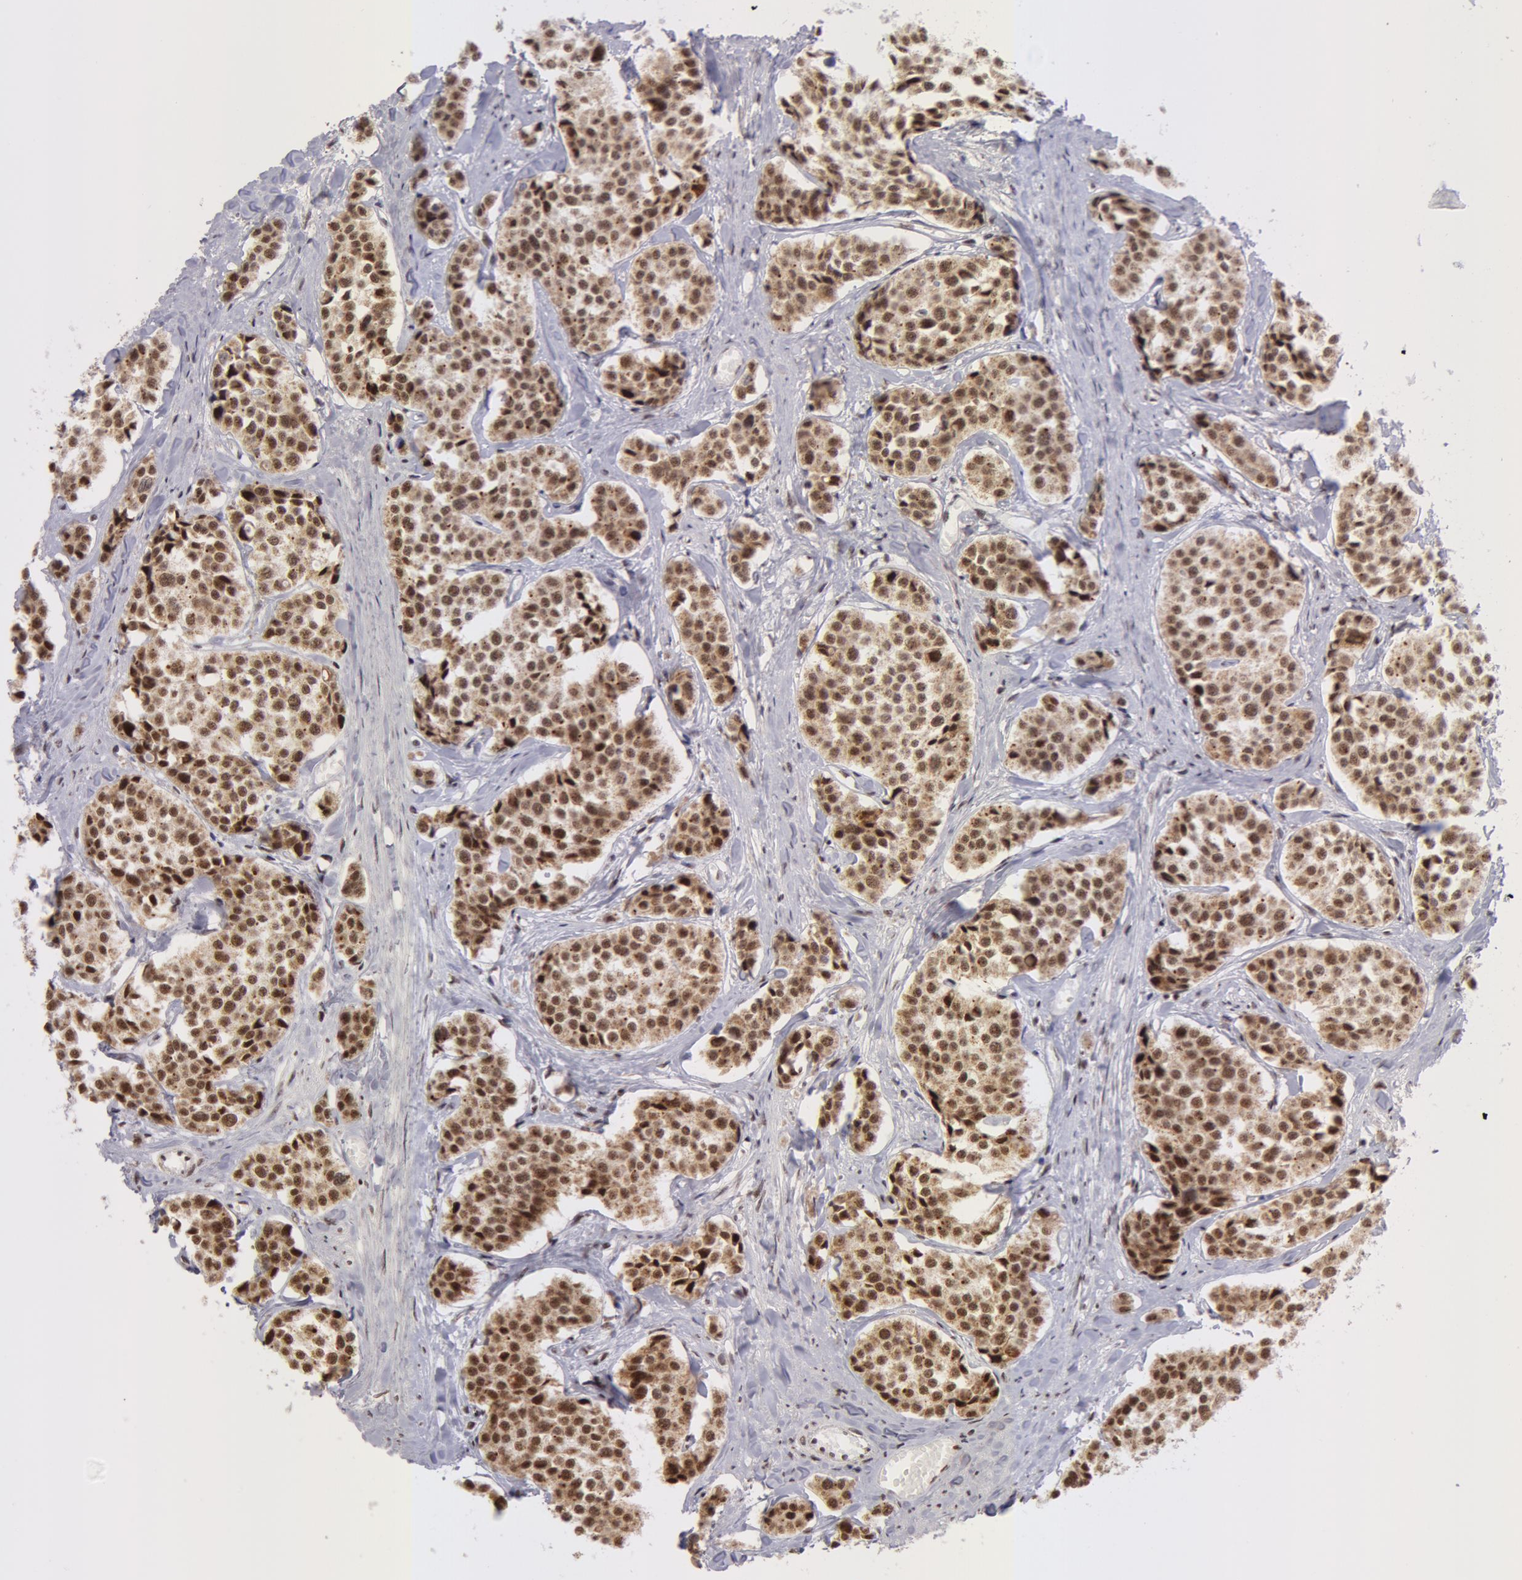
{"staining": {"intensity": "moderate", "quantity": ">75%", "location": "cytoplasmic/membranous,nuclear"}, "tissue": "carcinoid", "cell_type": "Tumor cells", "image_type": "cancer", "snomed": [{"axis": "morphology", "description": "Carcinoid, malignant, NOS"}, {"axis": "topography", "description": "Small intestine"}], "caption": "Immunohistochemistry (IHC) of malignant carcinoid exhibits medium levels of moderate cytoplasmic/membranous and nuclear expression in approximately >75% of tumor cells. The protein is shown in brown color, while the nuclei are stained blue.", "gene": "VRTN", "patient": {"sex": "male", "age": 60}}